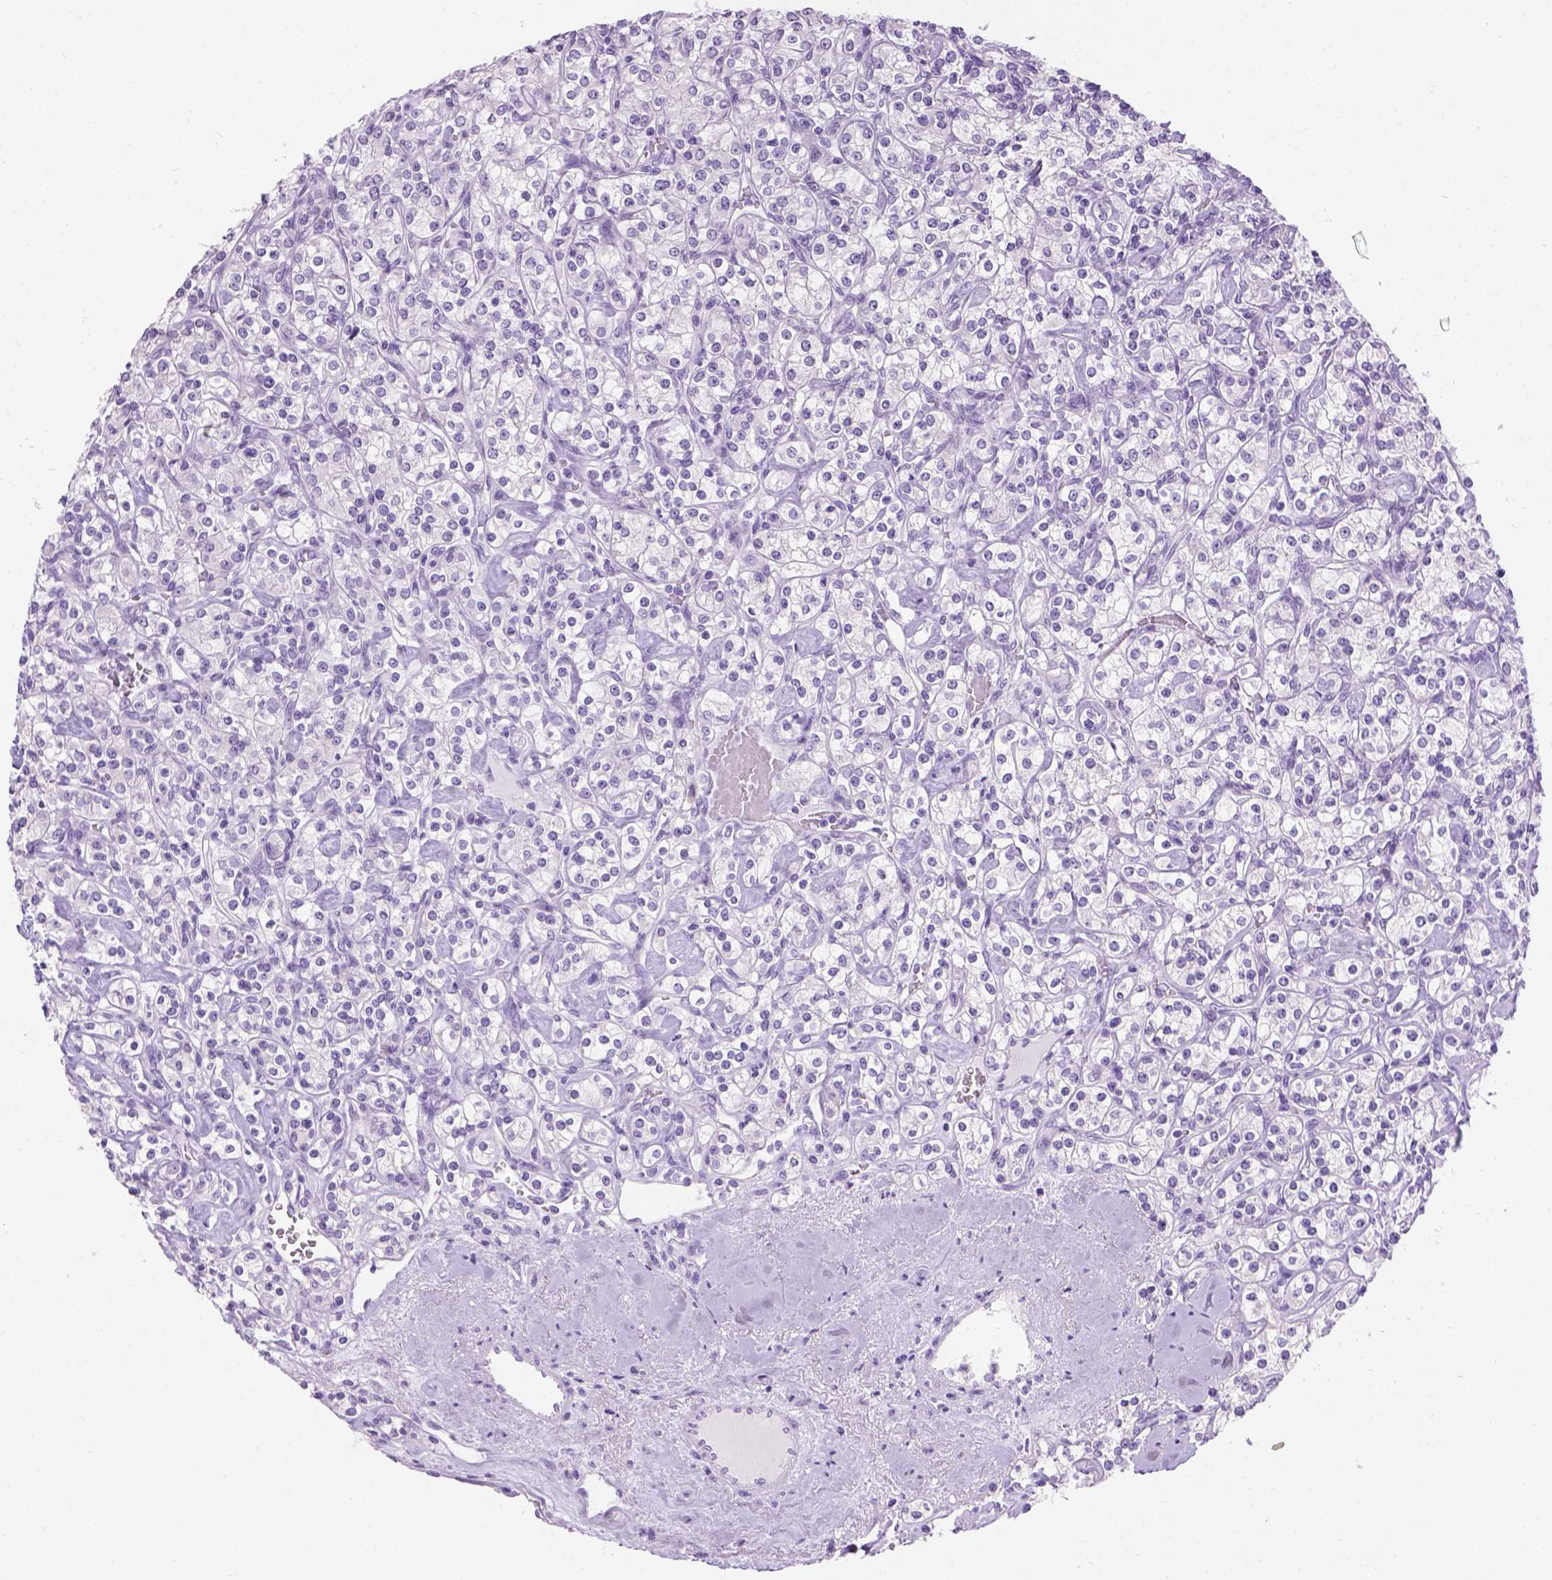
{"staining": {"intensity": "negative", "quantity": "none", "location": "none"}, "tissue": "renal cancer", "cell_type": "Tumor cells", "image_type": "cancer", "snomed": [{"axis": "morphology", "description": "Adenocarcinoma, NOS"}, {"axis": "topography", "description": "Kidney"}], "caption": "Tumor cells show no significant expression in renal cancer (adenocarcinoma). Nuclei are stained in blue.", "gene": "TMEM38A", "patient": {"sex": "male", "age": 77}}